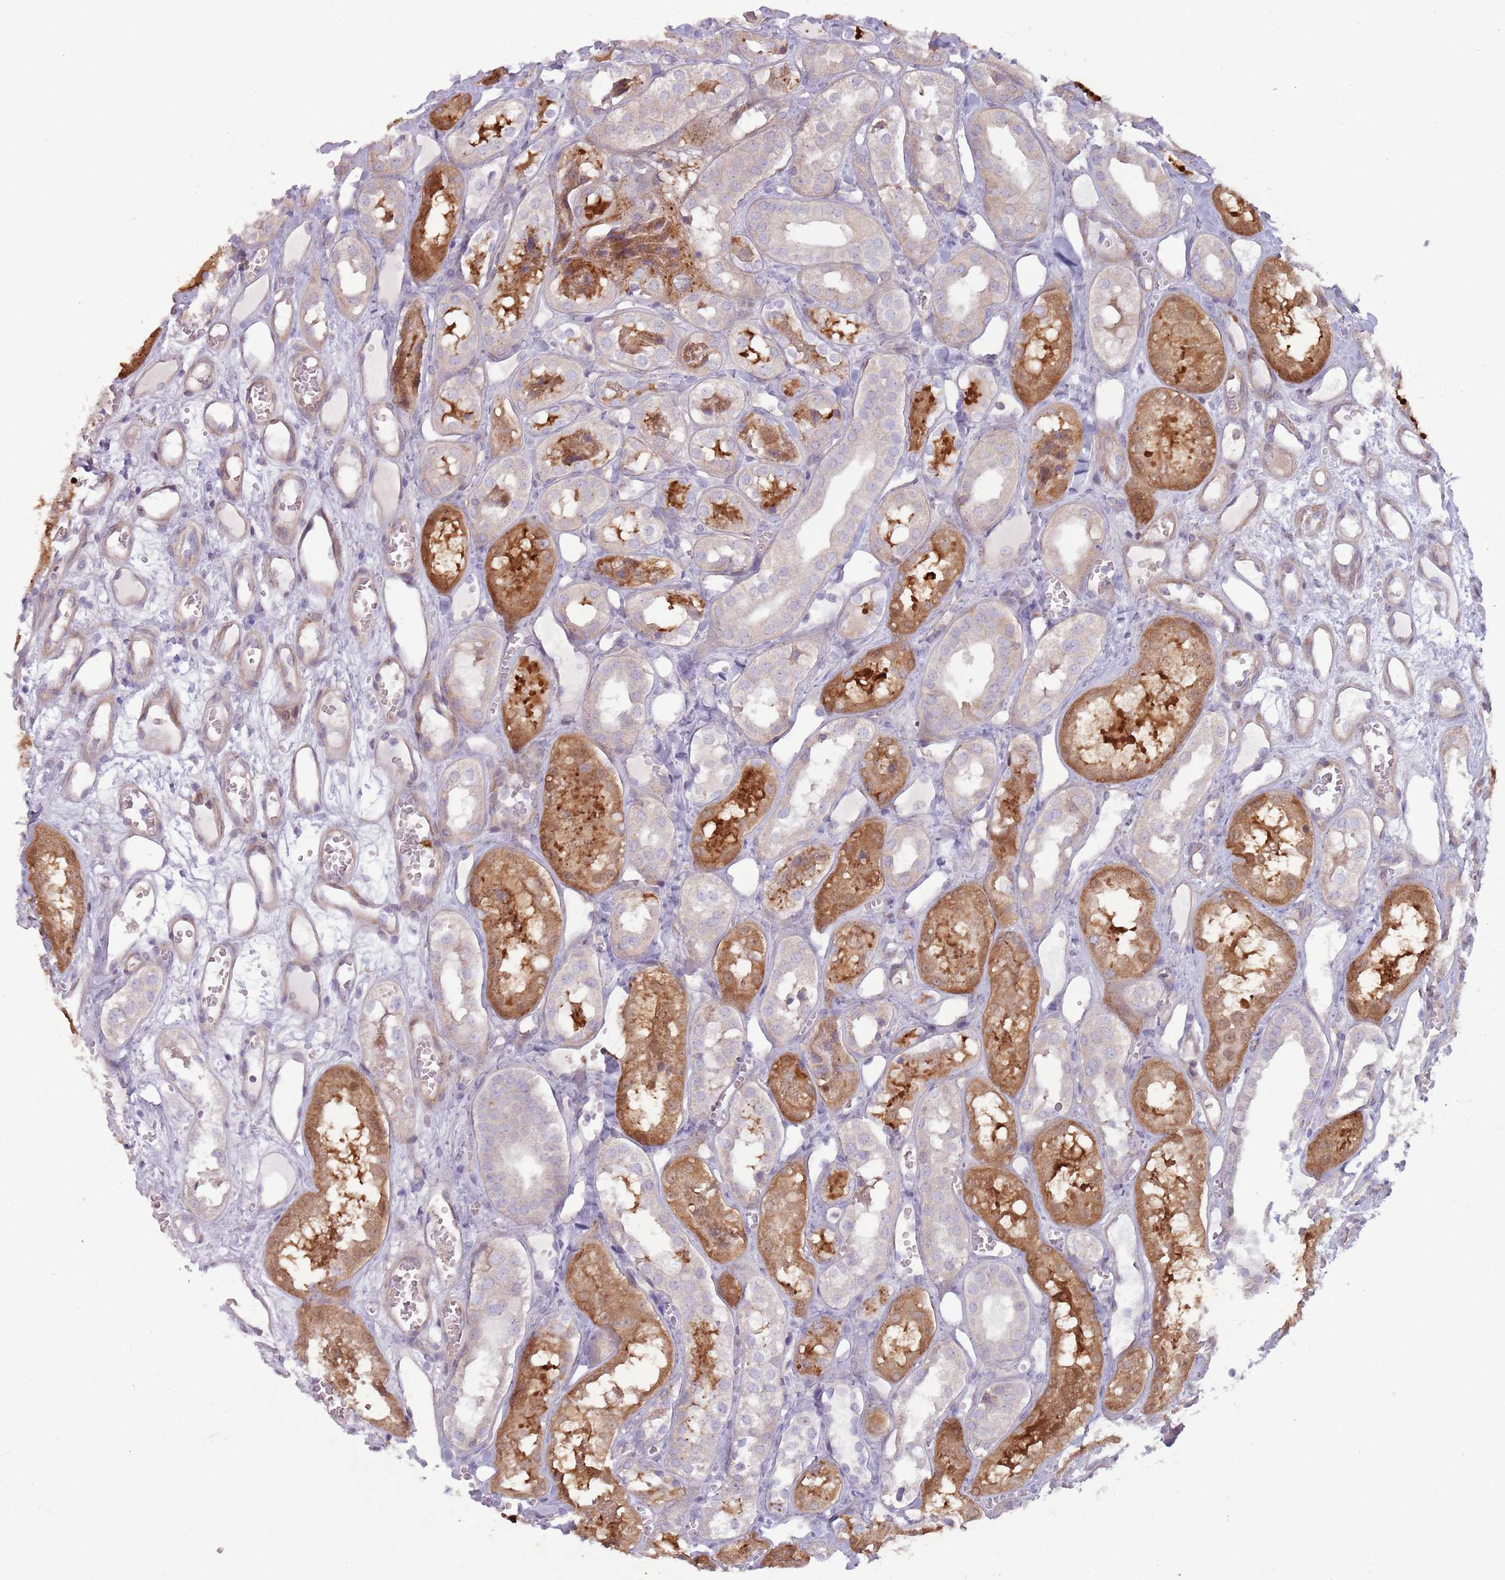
{"staining": {"intensity": "negative", "quantity": "none", "location": "none"}, "tissue": "kidney", "cell_type": "Cells in glomeruli", "image_type": "normal", "snomed": [{"axis": "morphology", "description": "Normal tissue, NOS"}, {"axis": "topography", "description": "Kidney"}], "caption": "An image of kidney stained for a protein demonstrates no brown staining in cells in glomeruli.", "gene": "CCDC150", "patient": {"sex": "male", "age": 16}}